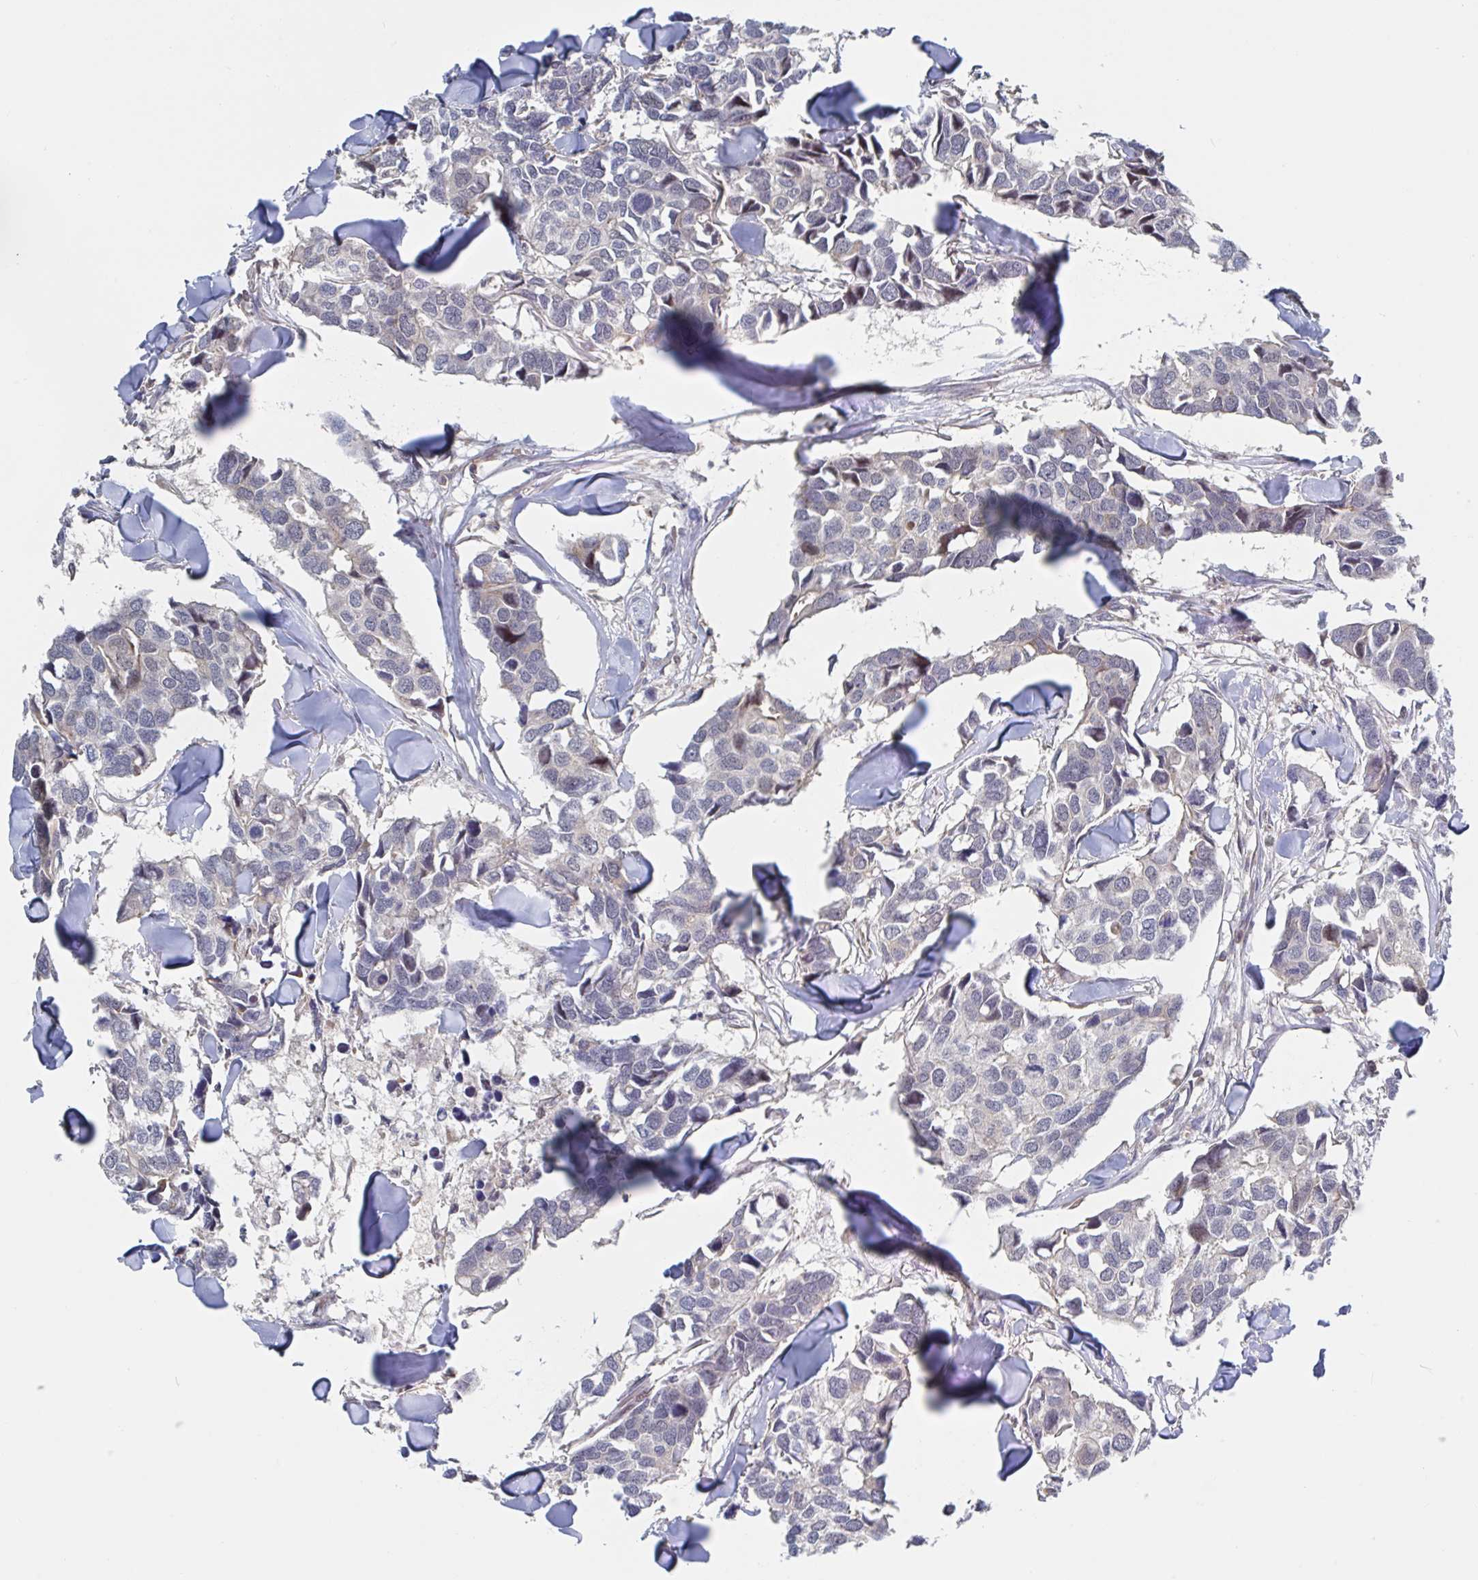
{"staining": {"intensity": "negative", "quantity": "none", "location": "none"}, "tissue": "breast cancer", "cell_type": "Tumor cells", "image_type": "cancer", "snomed": [{"axis": "morphology", "description": "Duct carcinoma"}, {"axis": "topography", "description": "Breast"}], "caption": "A high-resolution micrograph shows IHC staining of infiltrating ductal carcinoma (breast), which shows no significant positivity in tumor cells.", "gene": "DHRS12", "patient": {"sex": "female", "age": 83}}